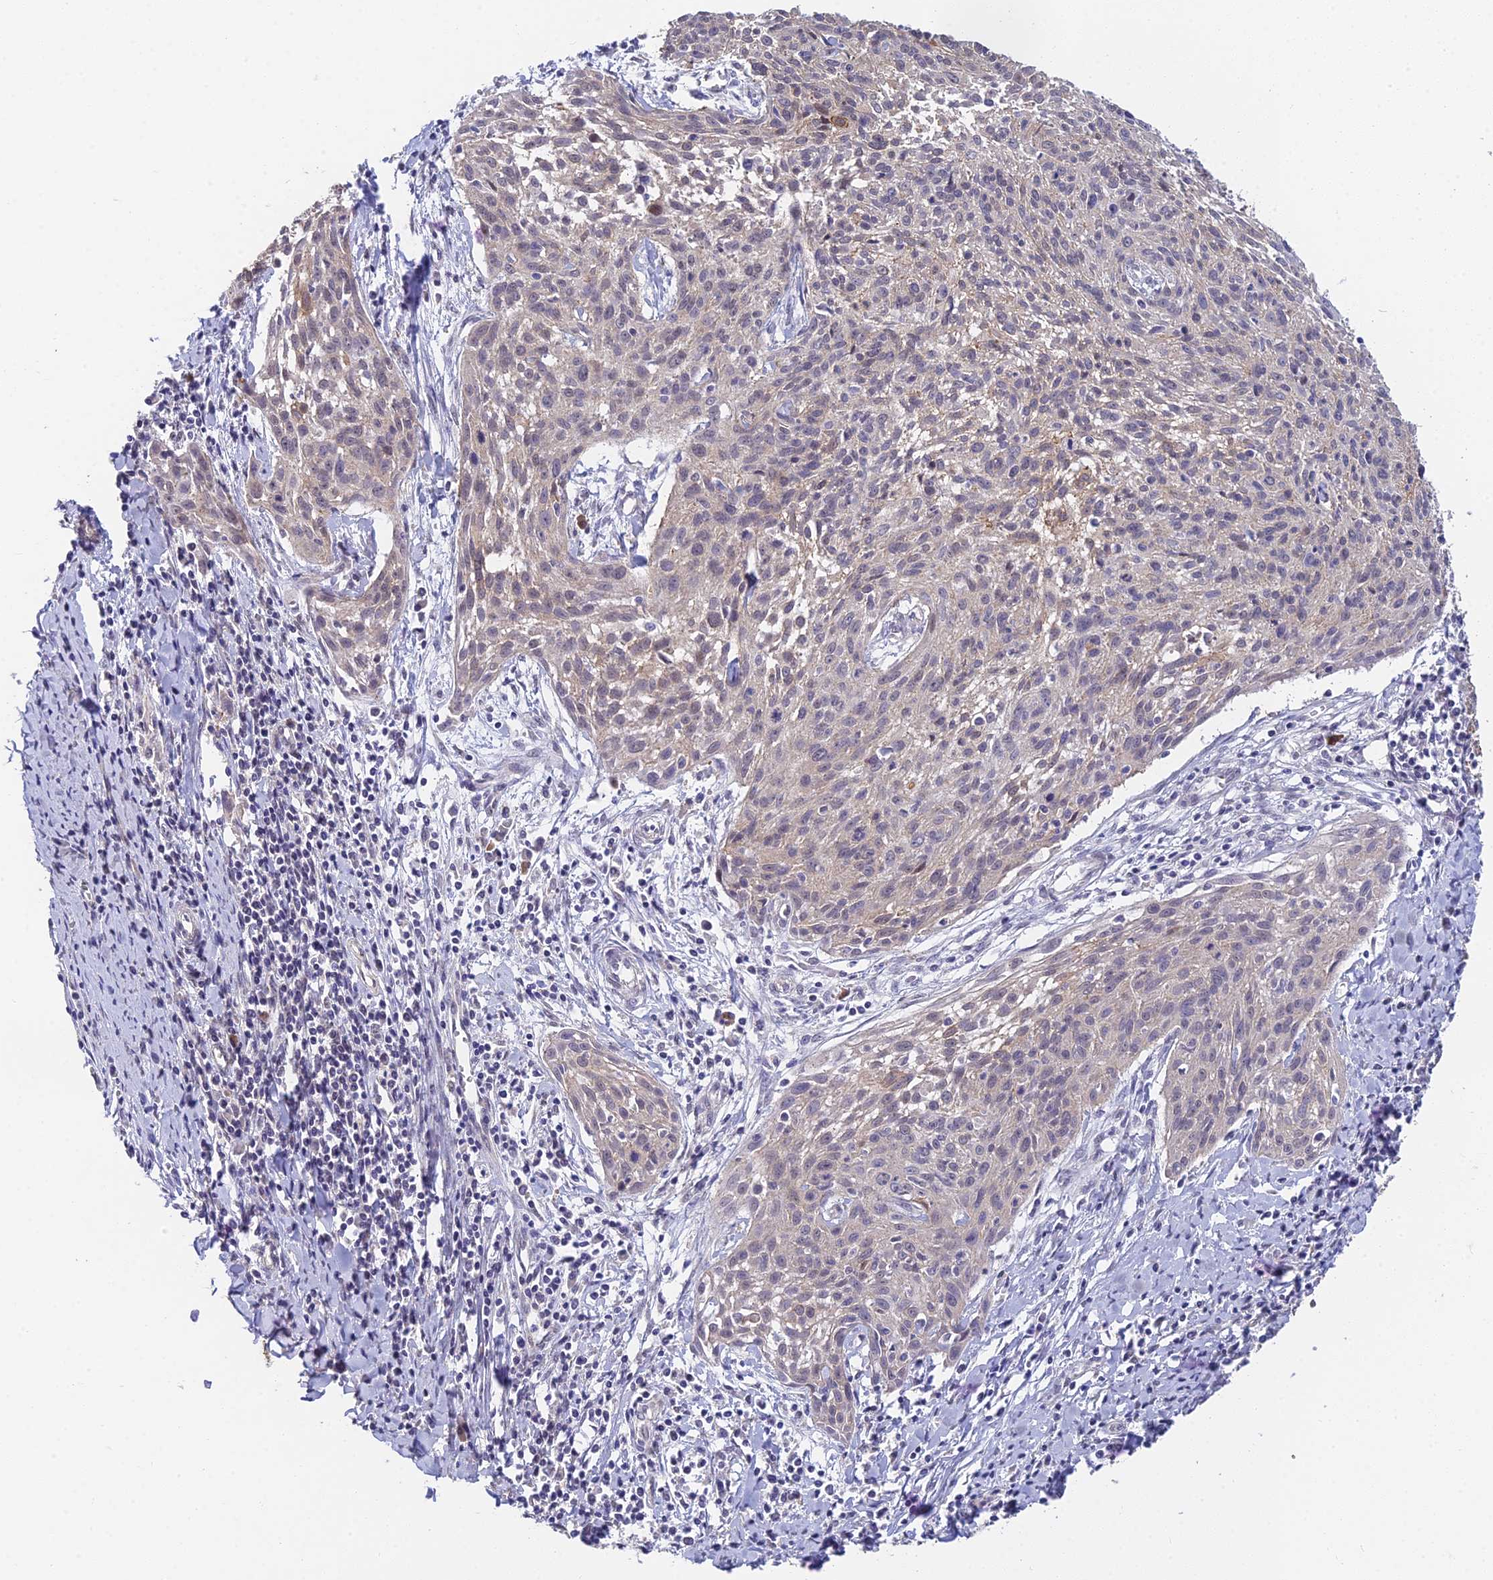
{"staining": {"intensity": "weak", "quantity": "25%-75%", "location": "cytoplasmic/membranous"}, "tissue": "cervical cancer", "cell_type": "Tumor cells", "image_type": "cancer", "snomed": [{"axis": "morphology", "description": "Squamous cell carcinoma, NOS"}, {"axis": "topography", "description": "Cervix"}], "caption": "Immunohistochemistry (DAB) staining of cervical cancer (squamous cell carcinoma) shows weak cytoplasmic/membranous protein expression in about 25%-75% of tumor cells.", "gene": "HOXB1", "patient": {"sex": "female", "age": 51}}